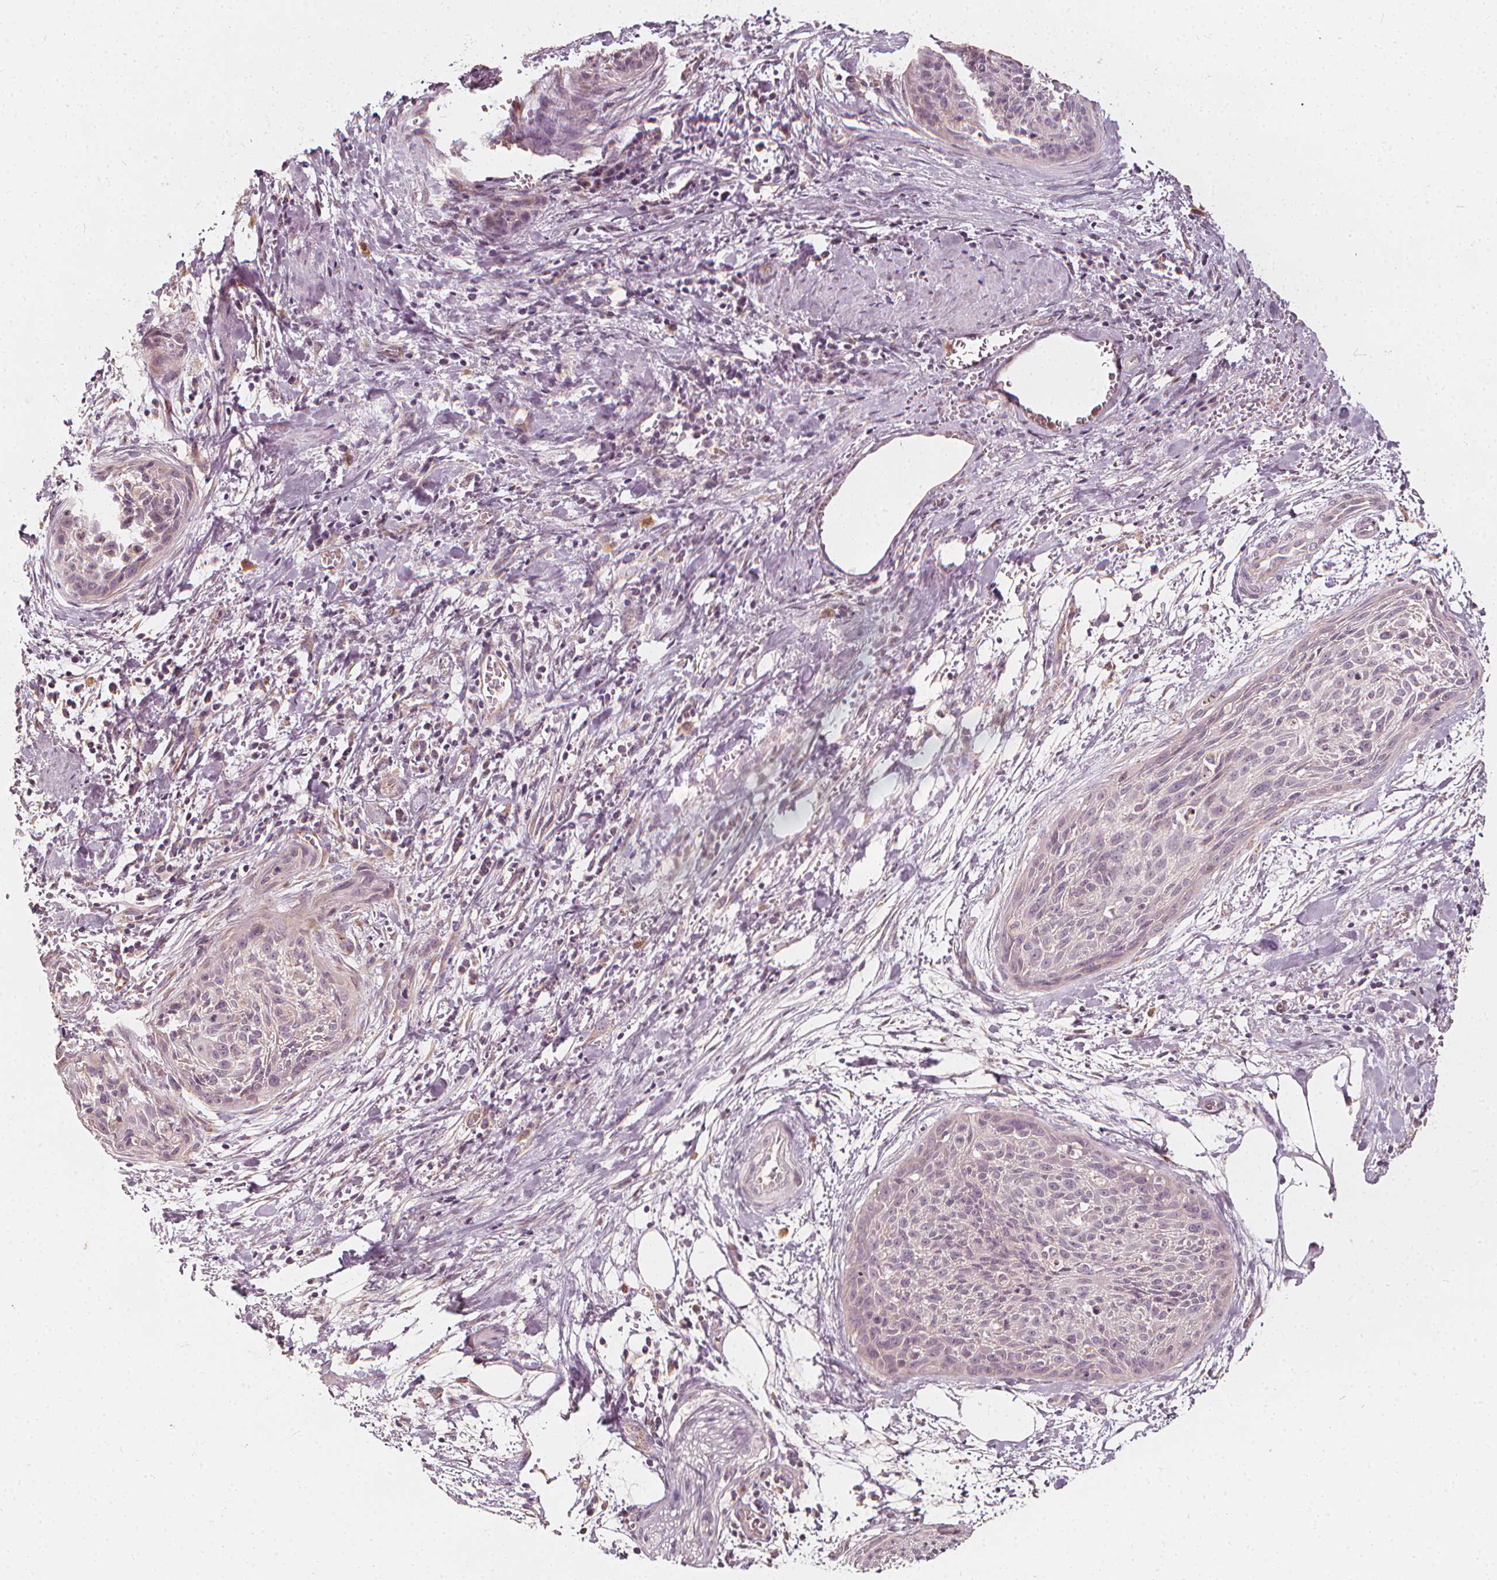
{"staining": {"intensity": "negative", "quantity": "none", "location": "none"}, "tissue": "cervical cancer", "cell_type": "Tumor cells", "image_type": "cancer", "snomed": [{"axis": "morphology", "description": "Squamous cell carcinoma, NOS"}, {"axis": "topography", "description": "Cervix"}], "caption": "Human cervical cancer (squamous cell carcinoma) stained for a protein using IHC demonstrates no expression in tumor cells.", "gene": "NPC1L1", "patient": {"sex": "female", "age": 55}}